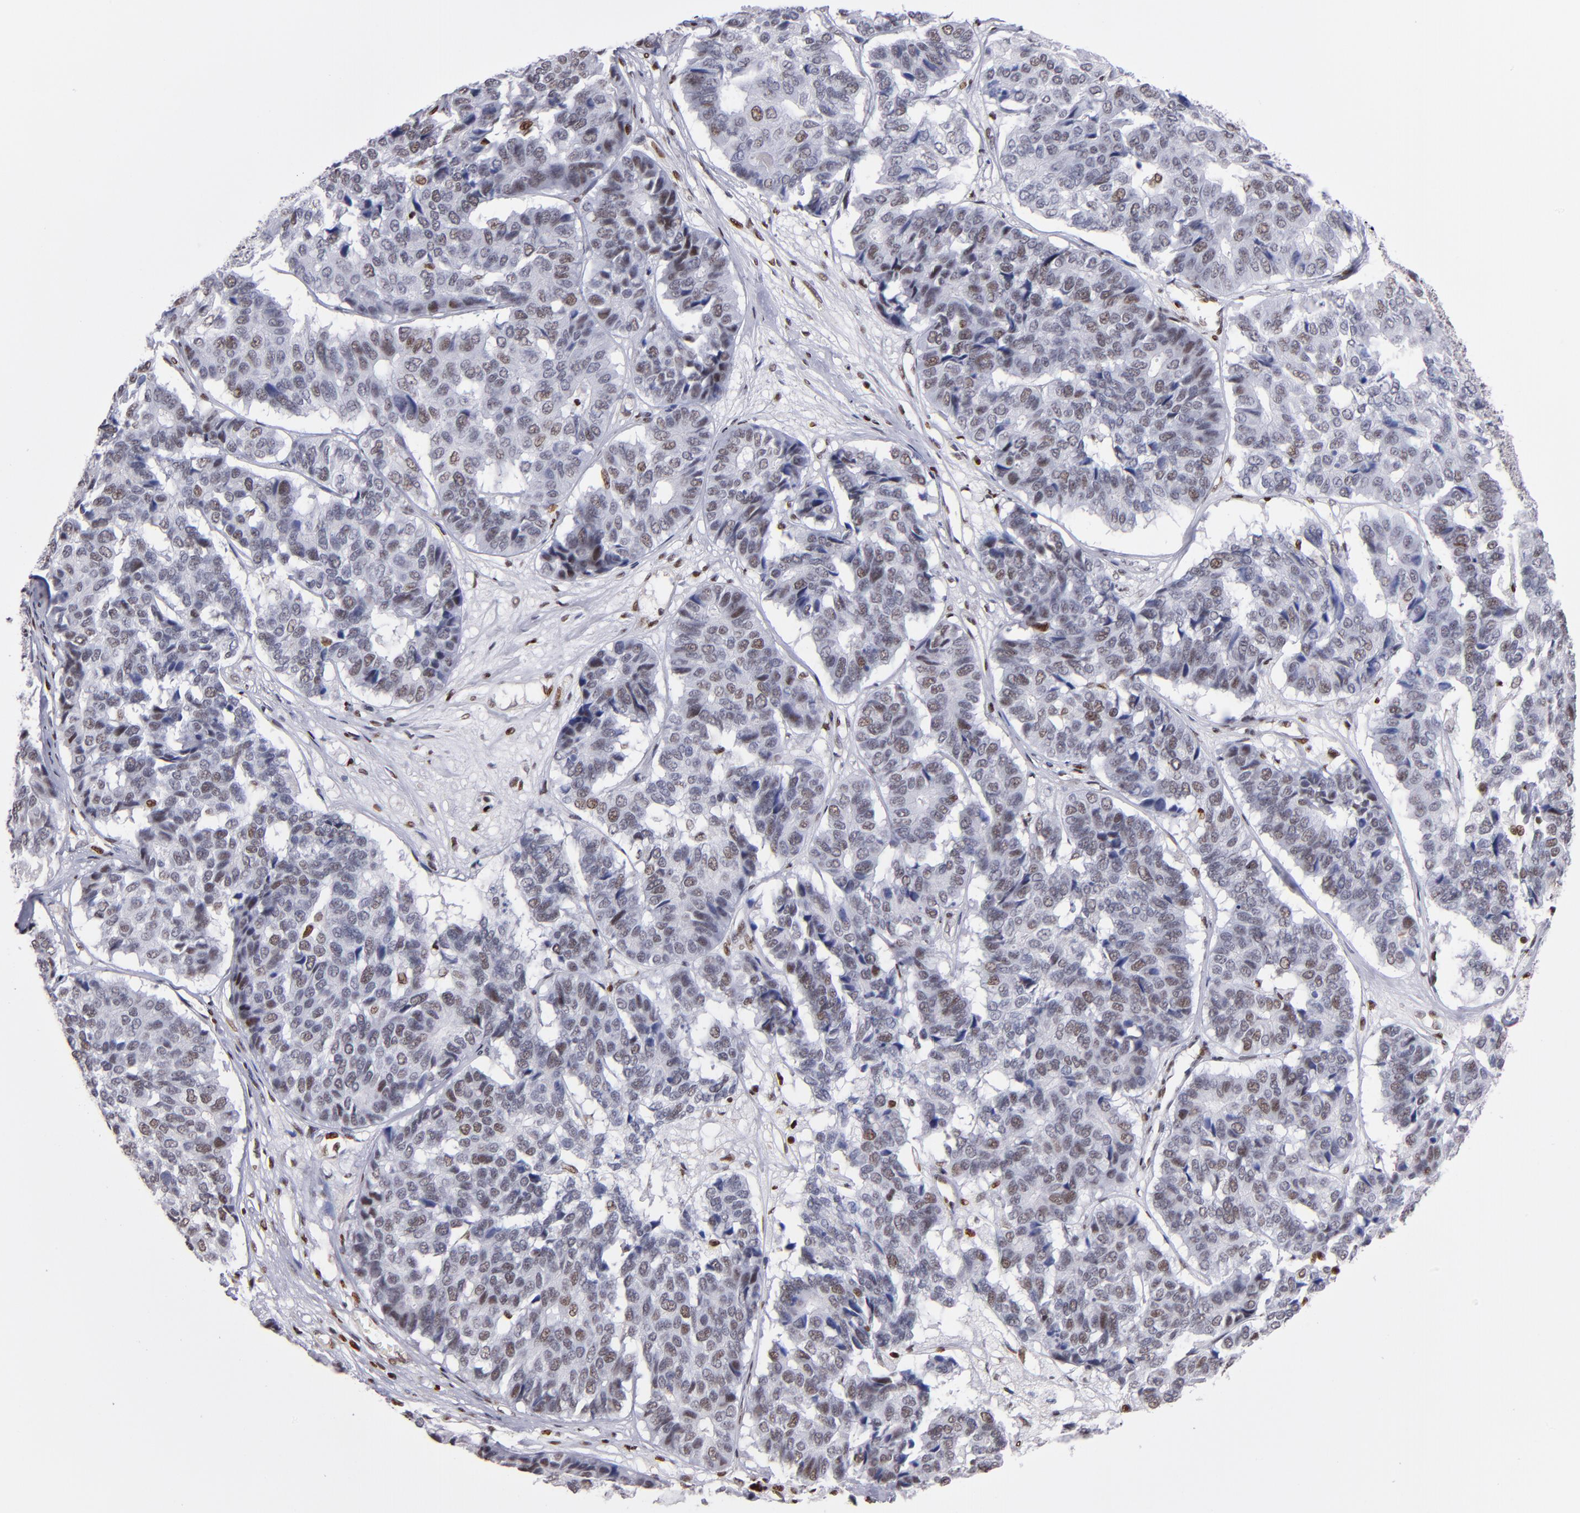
{"staining": {"intensity": "weak", "quantity": "25%-75%", "location": "nuclear"}, "tissue": "pancreatic cancer", "cell_type": "Tumor cells", "image_type": "cancer", "snomed": [{"axis": "morphology", "description": "Adenocarcinoma, NOS"}, {"axis": "topography", "description": "Pancreas"}], "caption": "The photomicrograph displays a brown stain indicating the presence of a protein in the nuclear of tumor cells in pancreatic cancer.", "gene": "POLA1", "patient": {"sex": "male", "age": 50}}